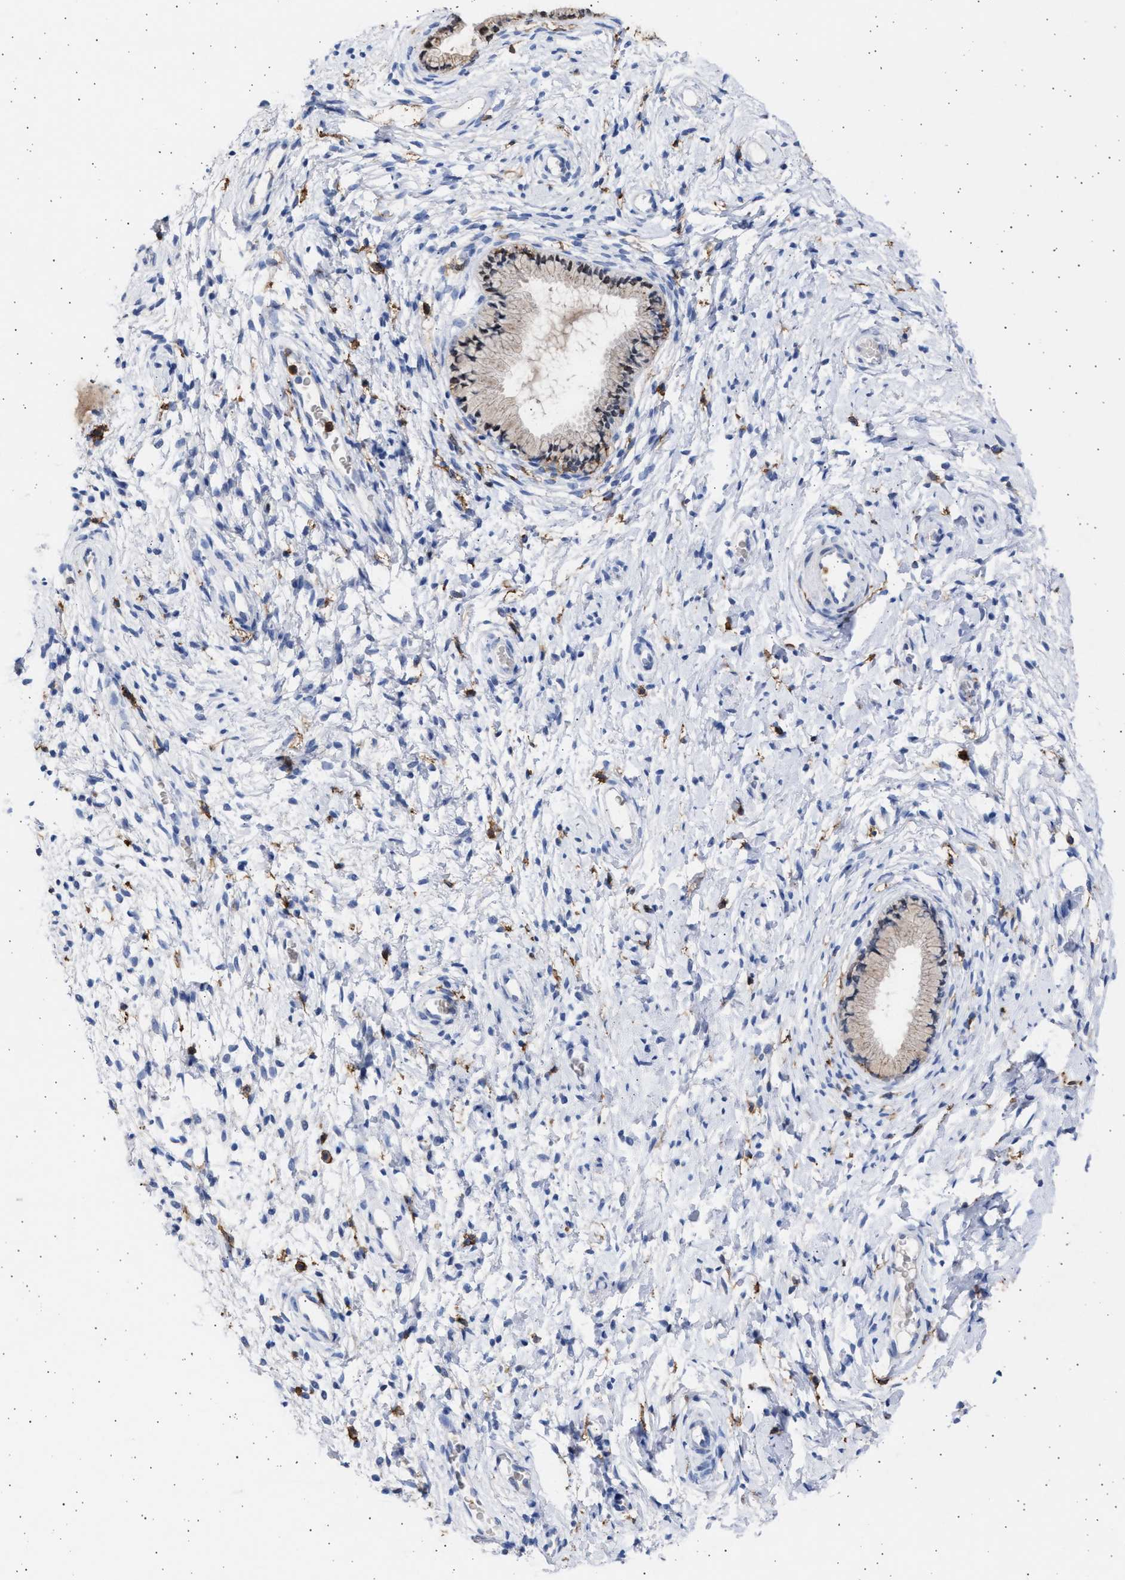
{"staining": {"intensity": "weak", "quantity": "25%-75%", "location": "cytoplasmic/membranous,nuclear"}, "tissue": "cervix", "cell_type": "Glandular cells", "image_type": "normal", "snomed": [{"axis": "morphology", "description": "Normal tissue, NOS"}, {"axis": "topography", "description": "Cervix"}], "caption": "Immunohistochemical staining of normal human cervix displays 25%-75% levels of weak cytoplasmic/membranous,nuclear protein positivity in approximately 25%-75% of glandular cells.", "gene": "FCER1A", "patient": {"sex": "female", "age": 72}}